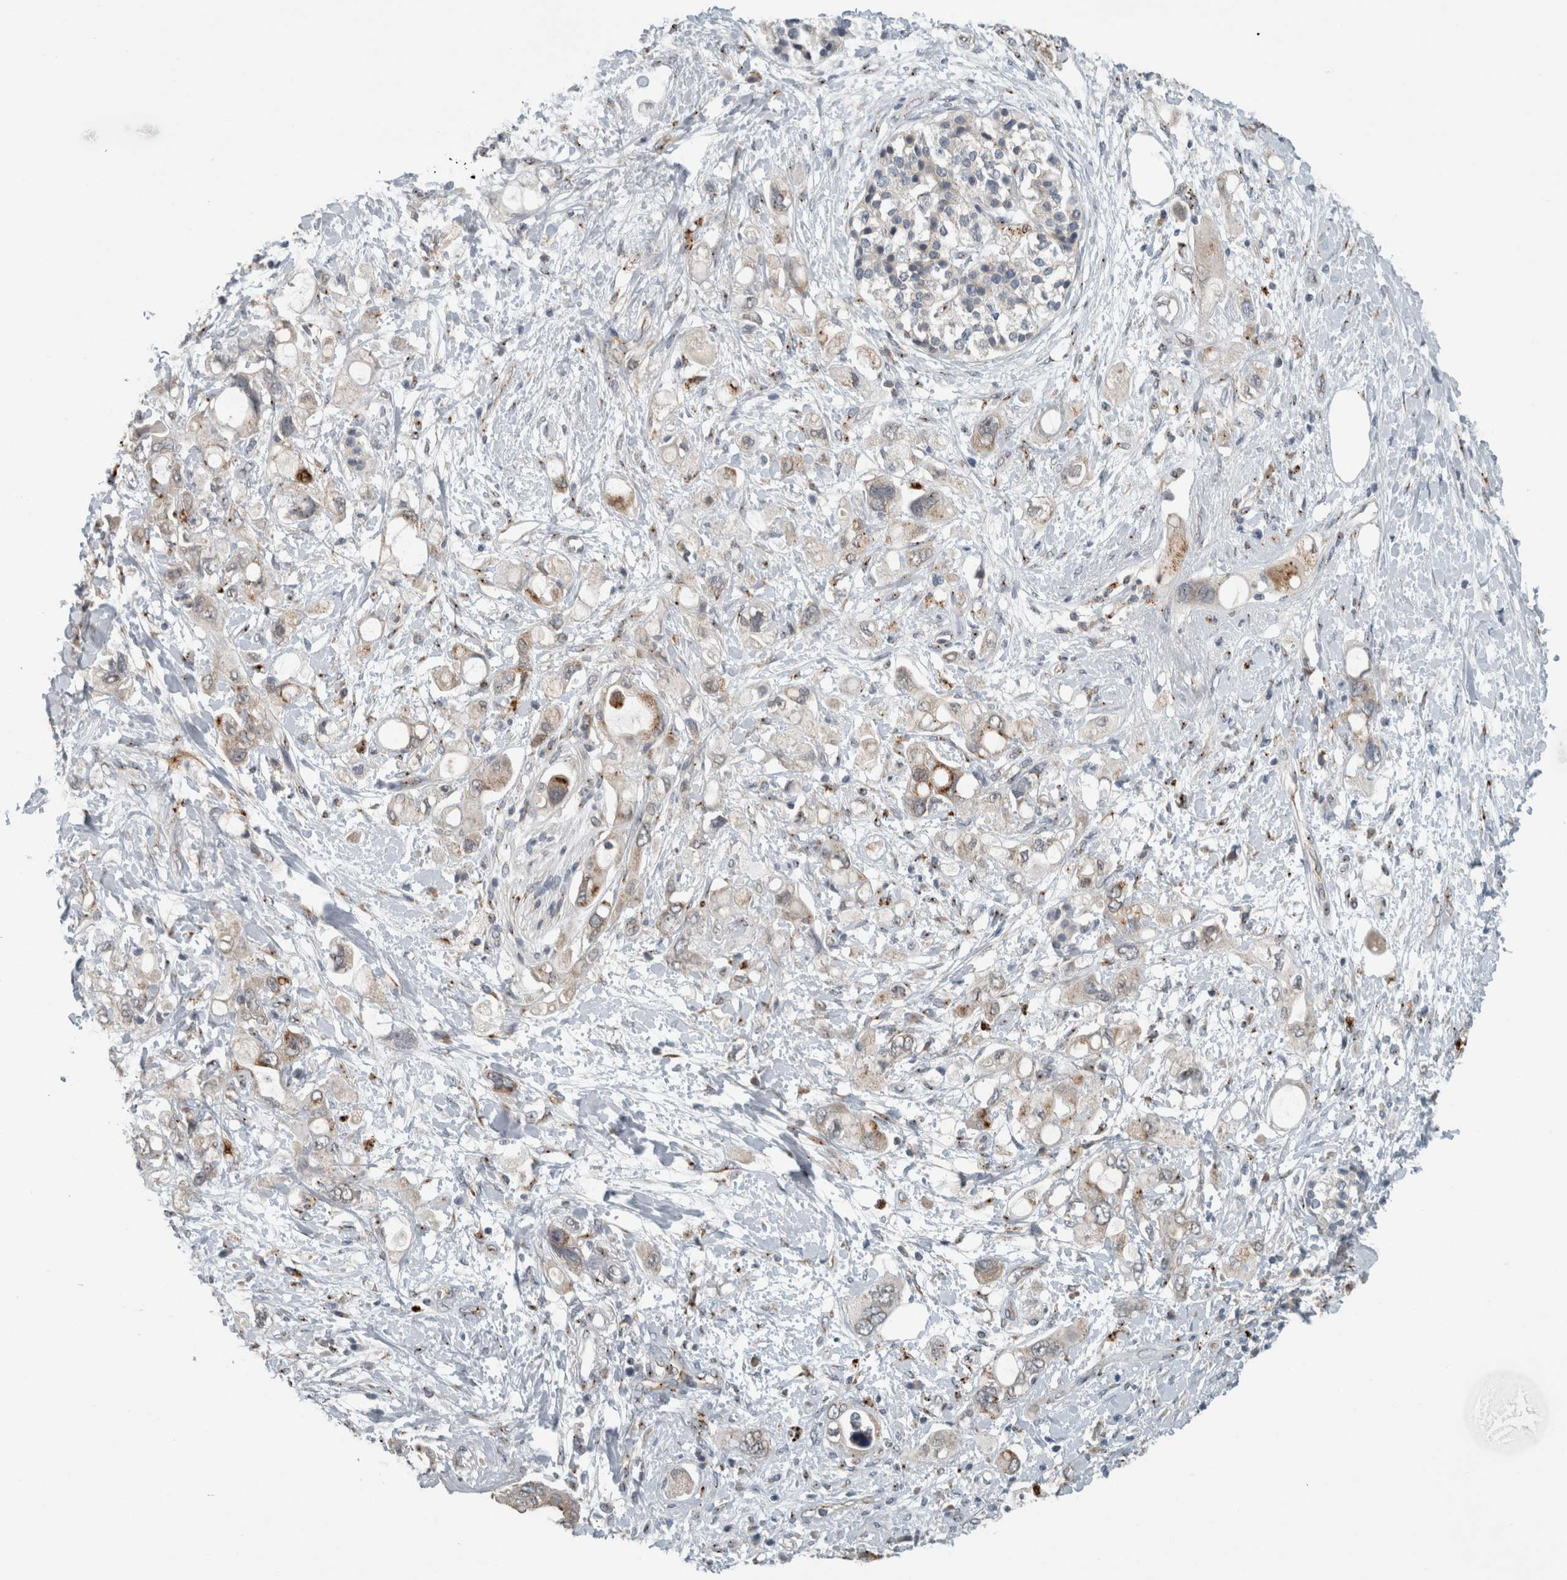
{"staining": {"intensity": "moderate", "quantity": "25%-75%", "location": "cytoplasmic/membranous"}, "tissue": "pancreatic cancer", "cell_type": "Tumor cells", "image_type": "cancer", "snomed": [{"axis": "morphology", "description": "Adenocarcinoma, NOS"}, {"axis": "topography", "description": "Pancreas"}], "caption": "Pancreatic cancer (adenocarcinoma) stained for a protein shows moderate cytoplasmic/membranous positivity in tumor cells. (Brightfield microscopy of DAB IHC at high magnification).", "gene": "KIF1C", "patient": {"sex": "female", "age": 56}}